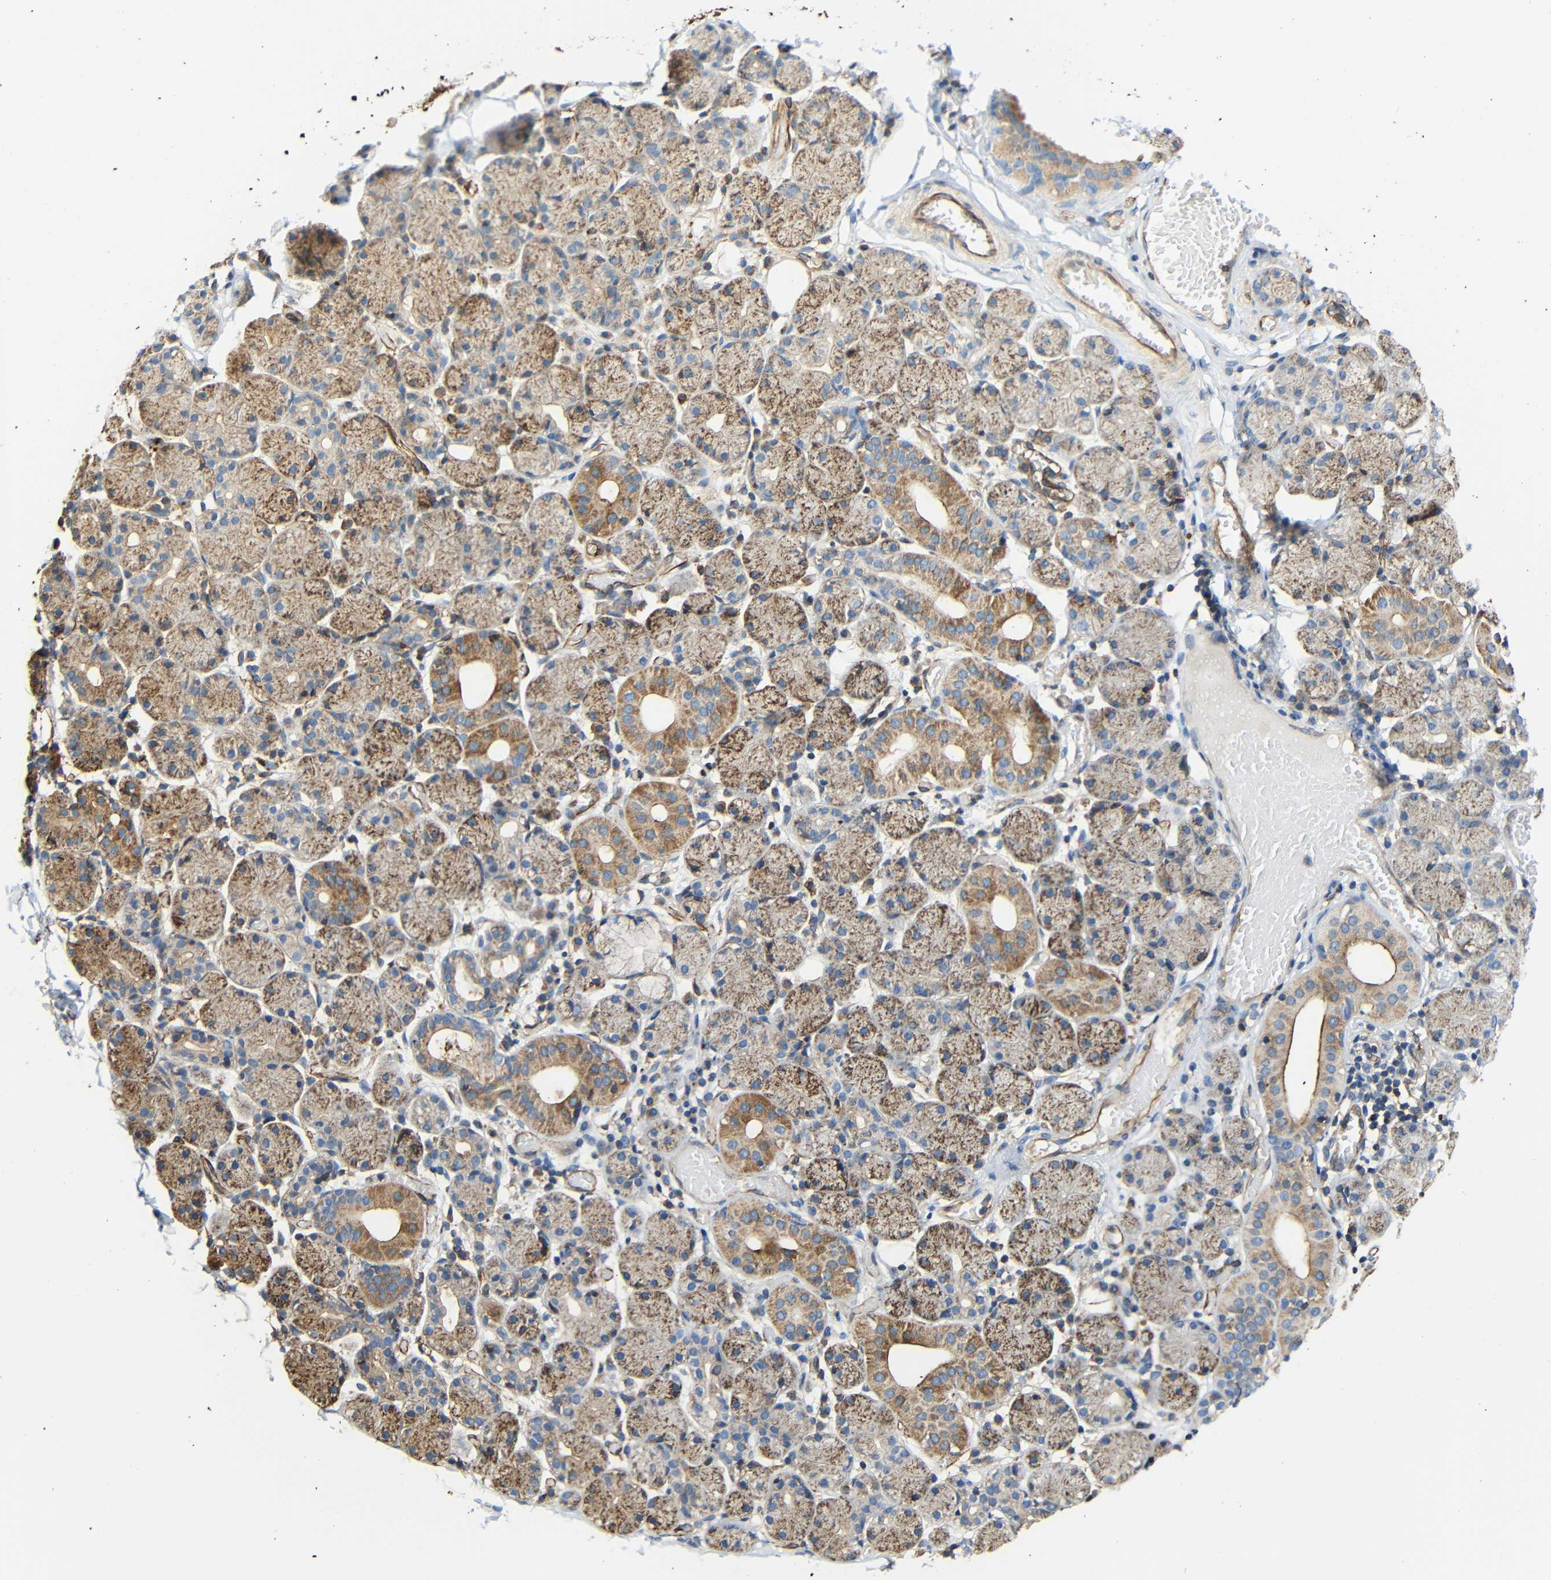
{"staining": {"intensity": "moderate", "quantity": "25%-75%", "location": "cytoplasmic/membranous"}, "tissue": "salivary gland", "cell_type": "Glandular cells", "image_type": "normal", "snomed": [{"axis": "morphology", "description": "Normal tissue, NOS"}, {"axis": "topography", "description": "Salivary gland"}], "caption": "Protein expression analysis of normal human salivary gland reveals moderate cytoplasmic/membranous positivity in approximately 25%-75% of glandular cells.", "gene": "IGSF10", "patient": {"sex": "female", "age": 24}}